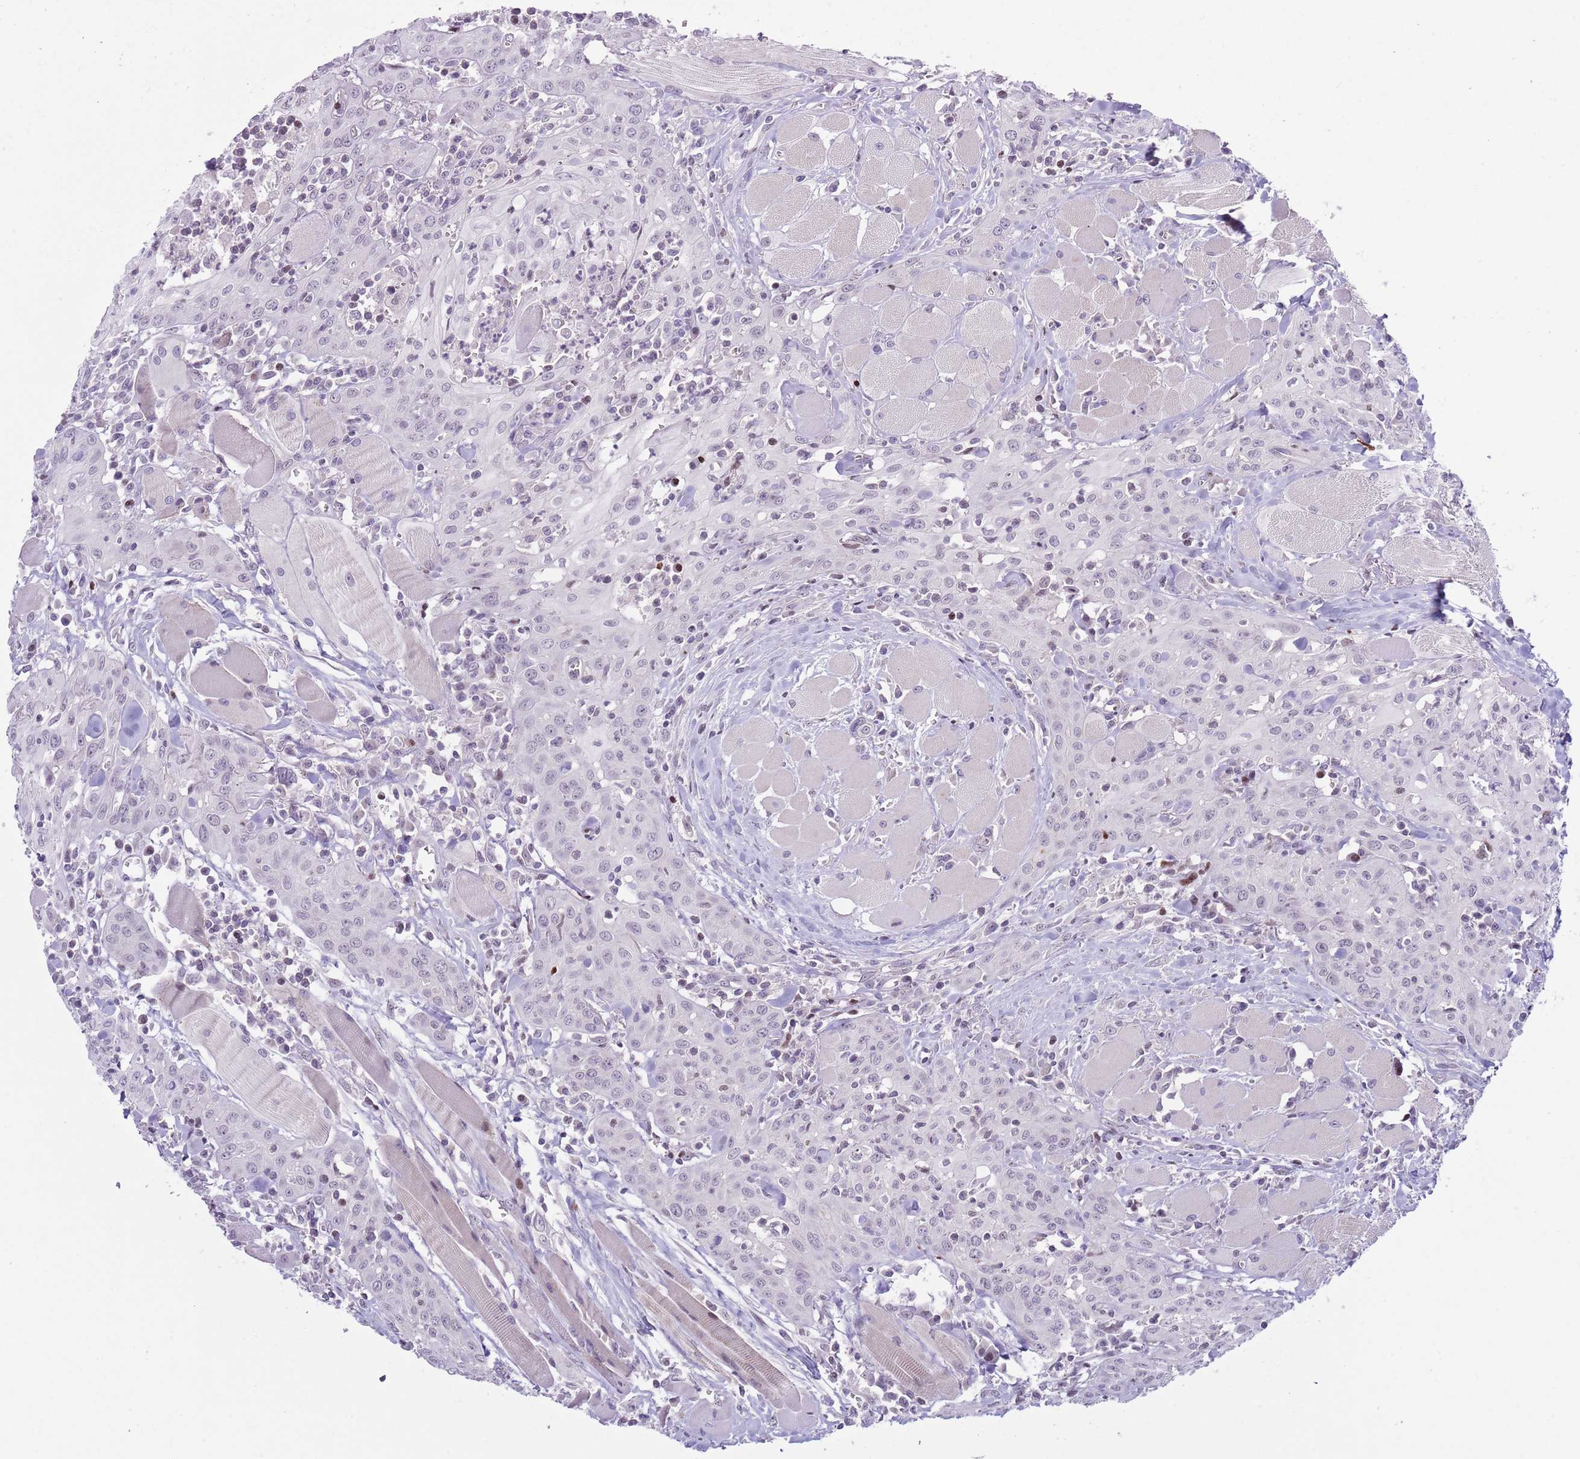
{"staining": {"intensity": "negative", "quantity": "none", "location": "none"}, "tissue": "head and neck cancer", "cell_type": "Tumor cells", "image_type": "cancer", "snomed": [{"axis": "morphology", "description": "Squamous cell carcinoma, NOS"}, {"axis": "topography", "description": "Oral tissue"}, {"axis": "topography", "description": "Head-Neck"}], "caption": "This is an IHC histopathology image of human head and neck squamous cell carcinoma. There is no staining in tumor cells.", "gene": "MFSD10", "patient": {"sex": "female", "age": 70}}